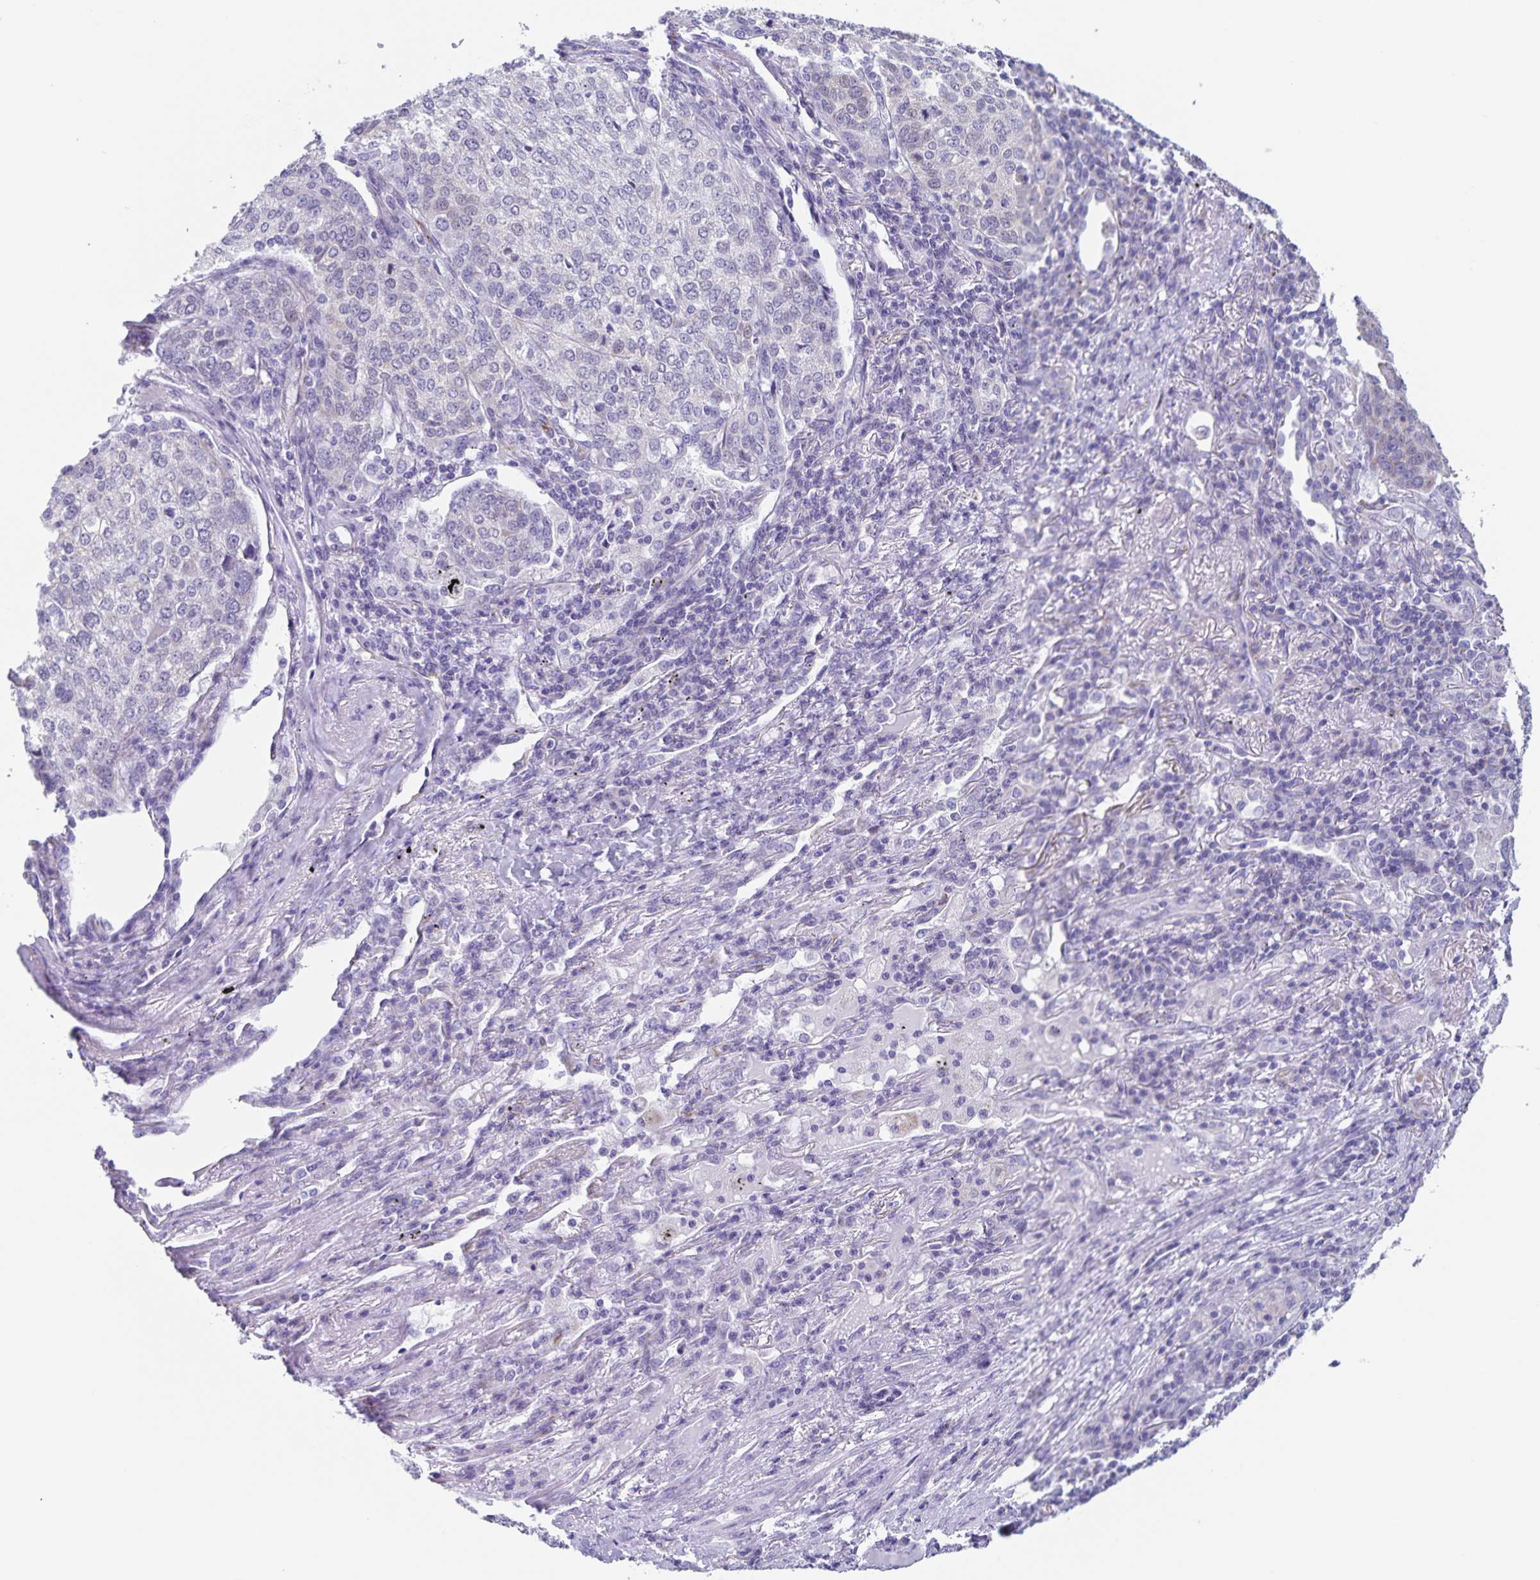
{"staining": {"intensity": "negative", "quantity": "none", "location": "none"}, "tissue": "lung cancer", "cell_type": "Tumor cells", "image_type": "cancer", "snomed": [{"axis": "morphology", "description": "Squamous cell carcinoma, NOS"}, {"axis": "topography", "description": "Lung"}], "caption": "High magnification brightfield microscopy of lung cancer stained with DAB (3,3'-diaminobenzidine) (brown) and counterstained with hematoxylin (blue): tumor cells show no significant expression.", "gene": "SYNM", "patient": {"sex": "male", "age": 63}}